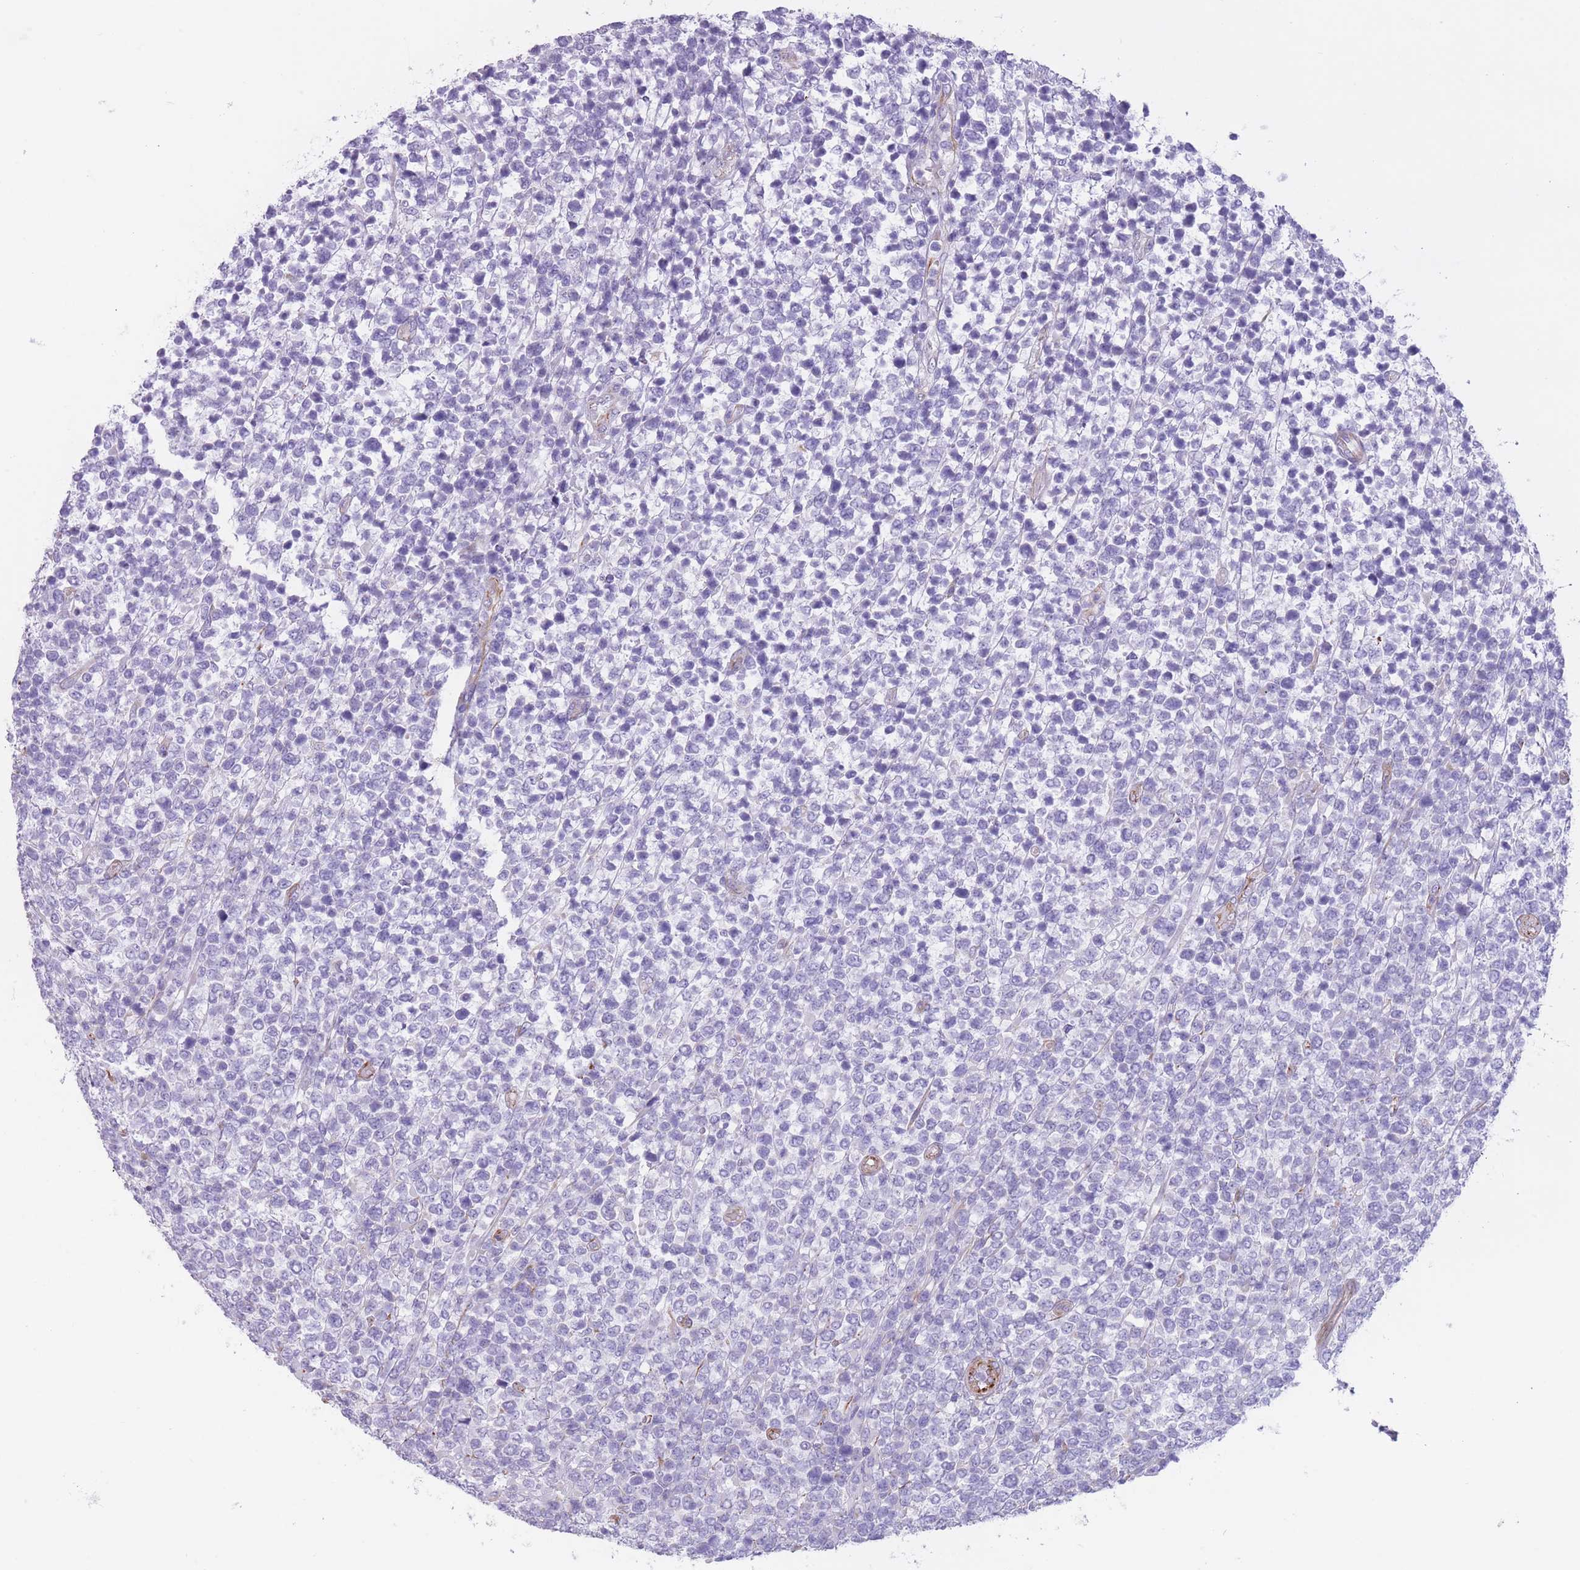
{"staining": {"intensity": "negative", "quantity": "none", "location": "none"}, "tissue": "lymphoma", "cell_type": "Tumor cells", "image_type": "cancer", "snomed": [{"axis": "morphology", "description": "Malignant lymphoma, non-Hodgkin's type, High grade"}, {"axis": "topography", "description": "Soft tissue"}], "caption": "DAB immunohistochemical staining of human lymphoma reveals no significant expression in tumor cells.", "gene": "PTCD1", "patient": {"sex": "female", "age": 56}}